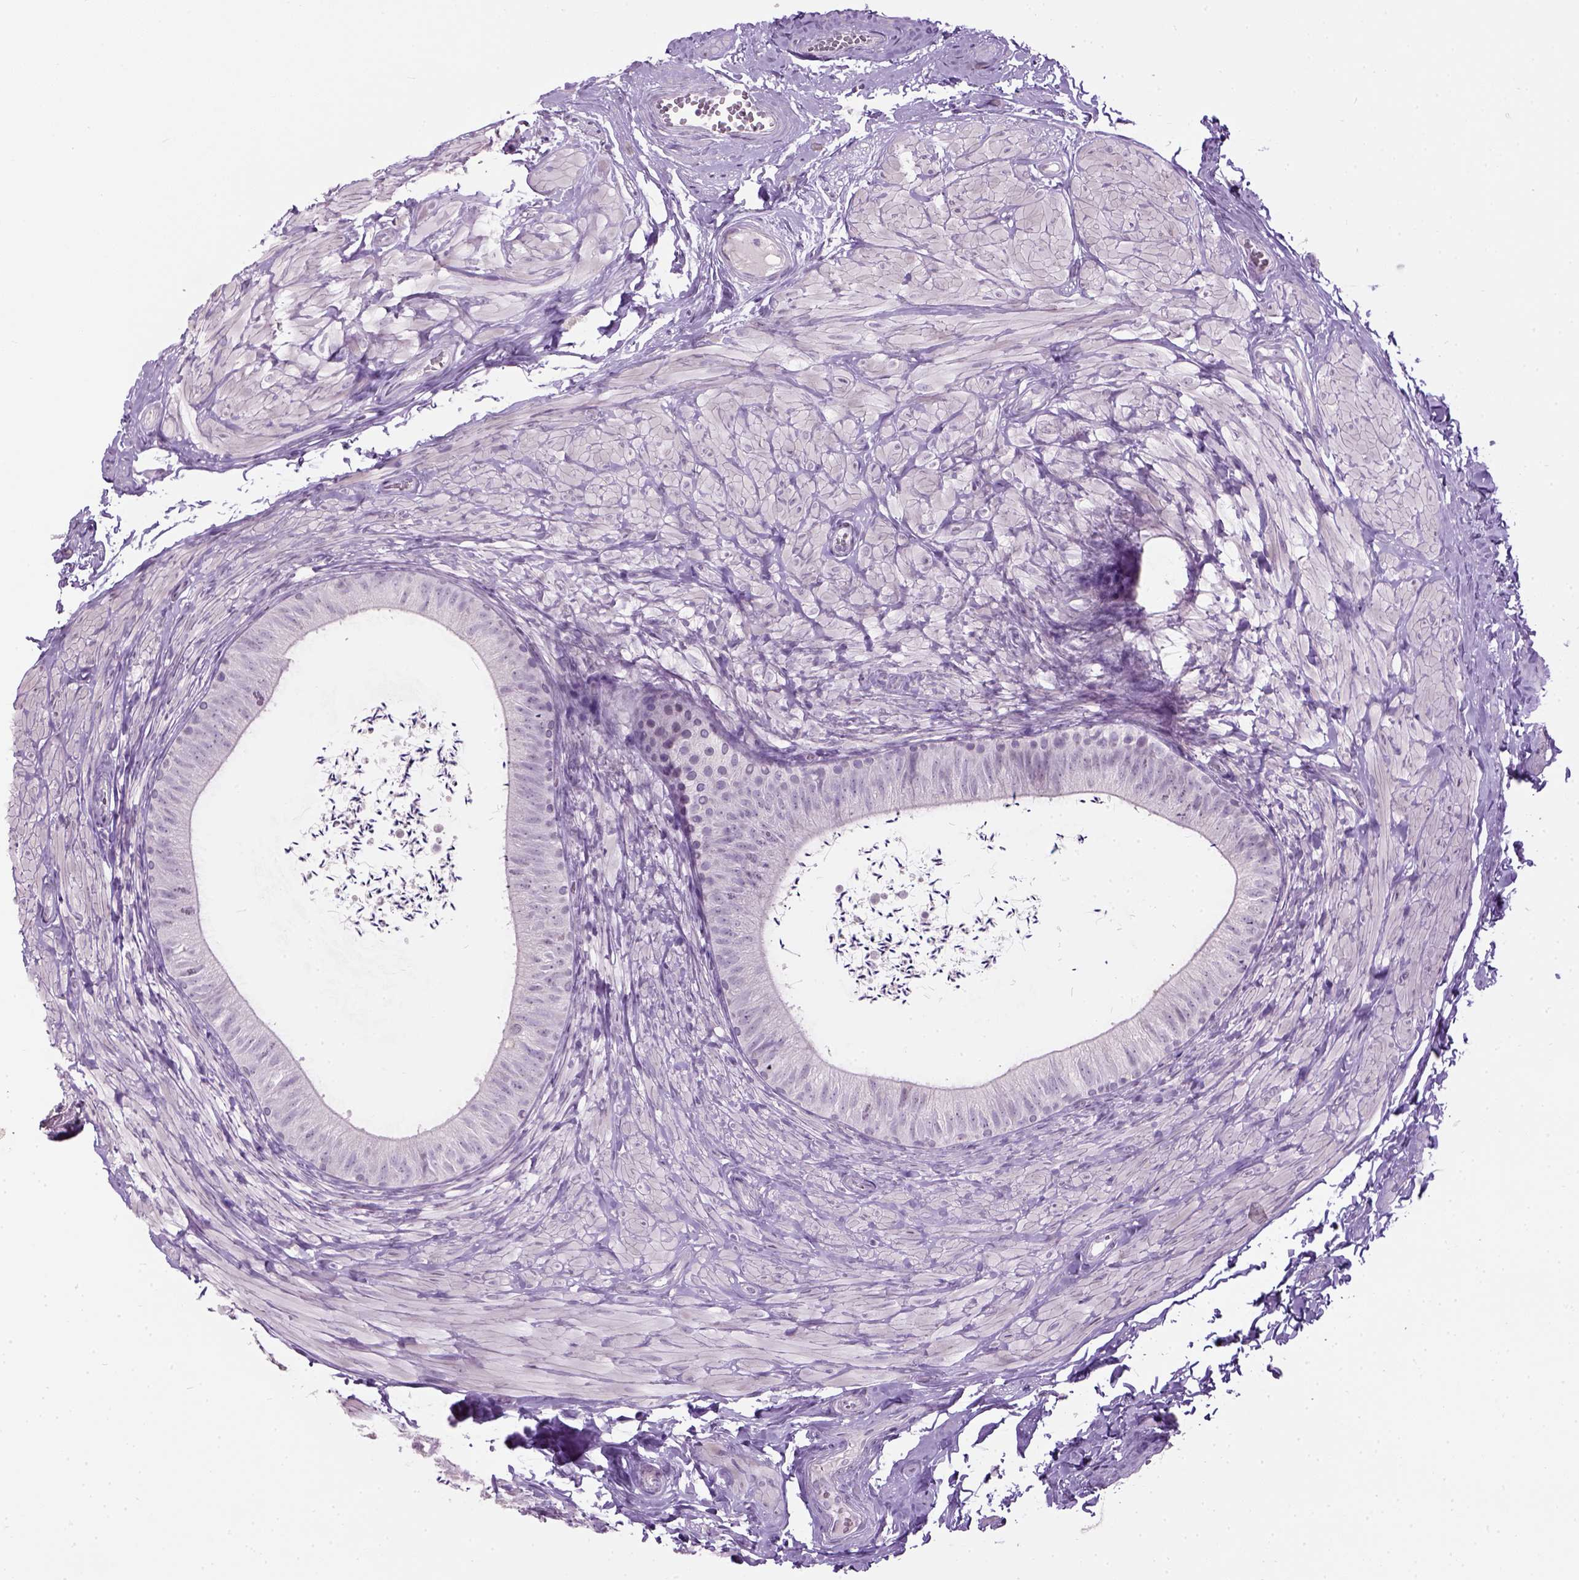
{"staining": {"intensity": "negative", "quantity": "none", "location": "none"}, "tissue": "epididymis", "cell_type": "Glandular cells", "image_type": "normal", "snomed": [{"axis": "morphology", "description": "Normal tissue, NOS"}, {"axis": "topography", "description": "Epididymis, spermatic cord, NOS"}, {"axis": "topography", "description": "Epididymis"}, {"axis": "topography", "description": "Peripheral nerve tissue"}], "caption": "High magnification brightfield microscopy of benign epididymis stained with DAB (brown) and counterstained with hematoxylin (blue): glandular cells show no significant positivity. Nuclei are stained in blue.", "gene": "GABRB2", "patient": {"sex": "male", "age": 29}}